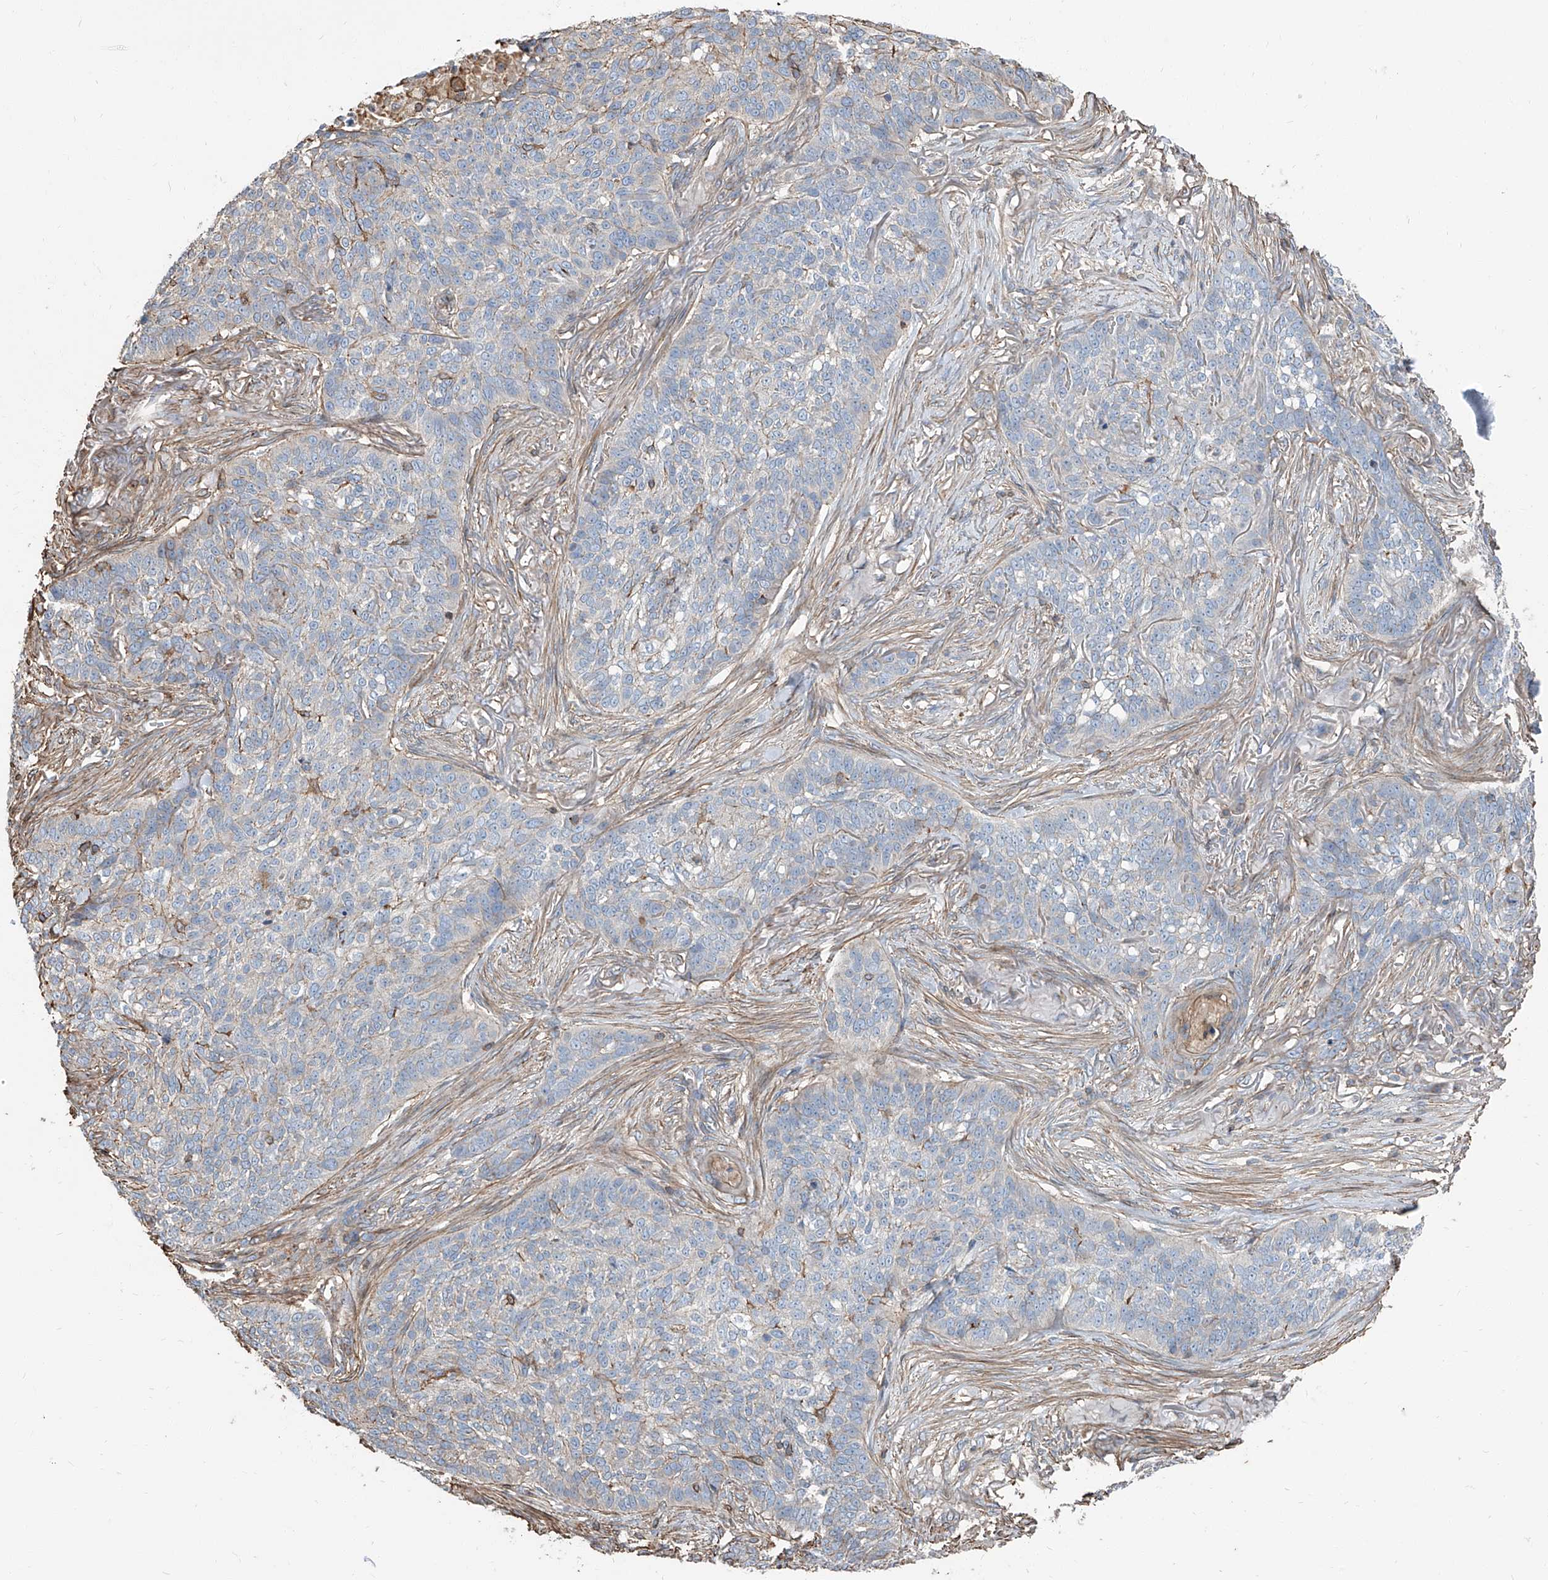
{"staining": {"intensity": "negative", "quantity": "none", "location": "none"}, "tissue": "skin cancer", "cell_type": "Tumor cells", "image_type": "cancer", "snomed": [{"axis": "morphology", "description": "Basal cell carcinoma"}, {"axis": "topography", "description": "Skin"}], "caption": "The immunohistochemistry image has no significant expression in tumor cells of skin cancer tissue.", "gene": "PIEZO2", "patient": {"sex": "male", "age": 85}}